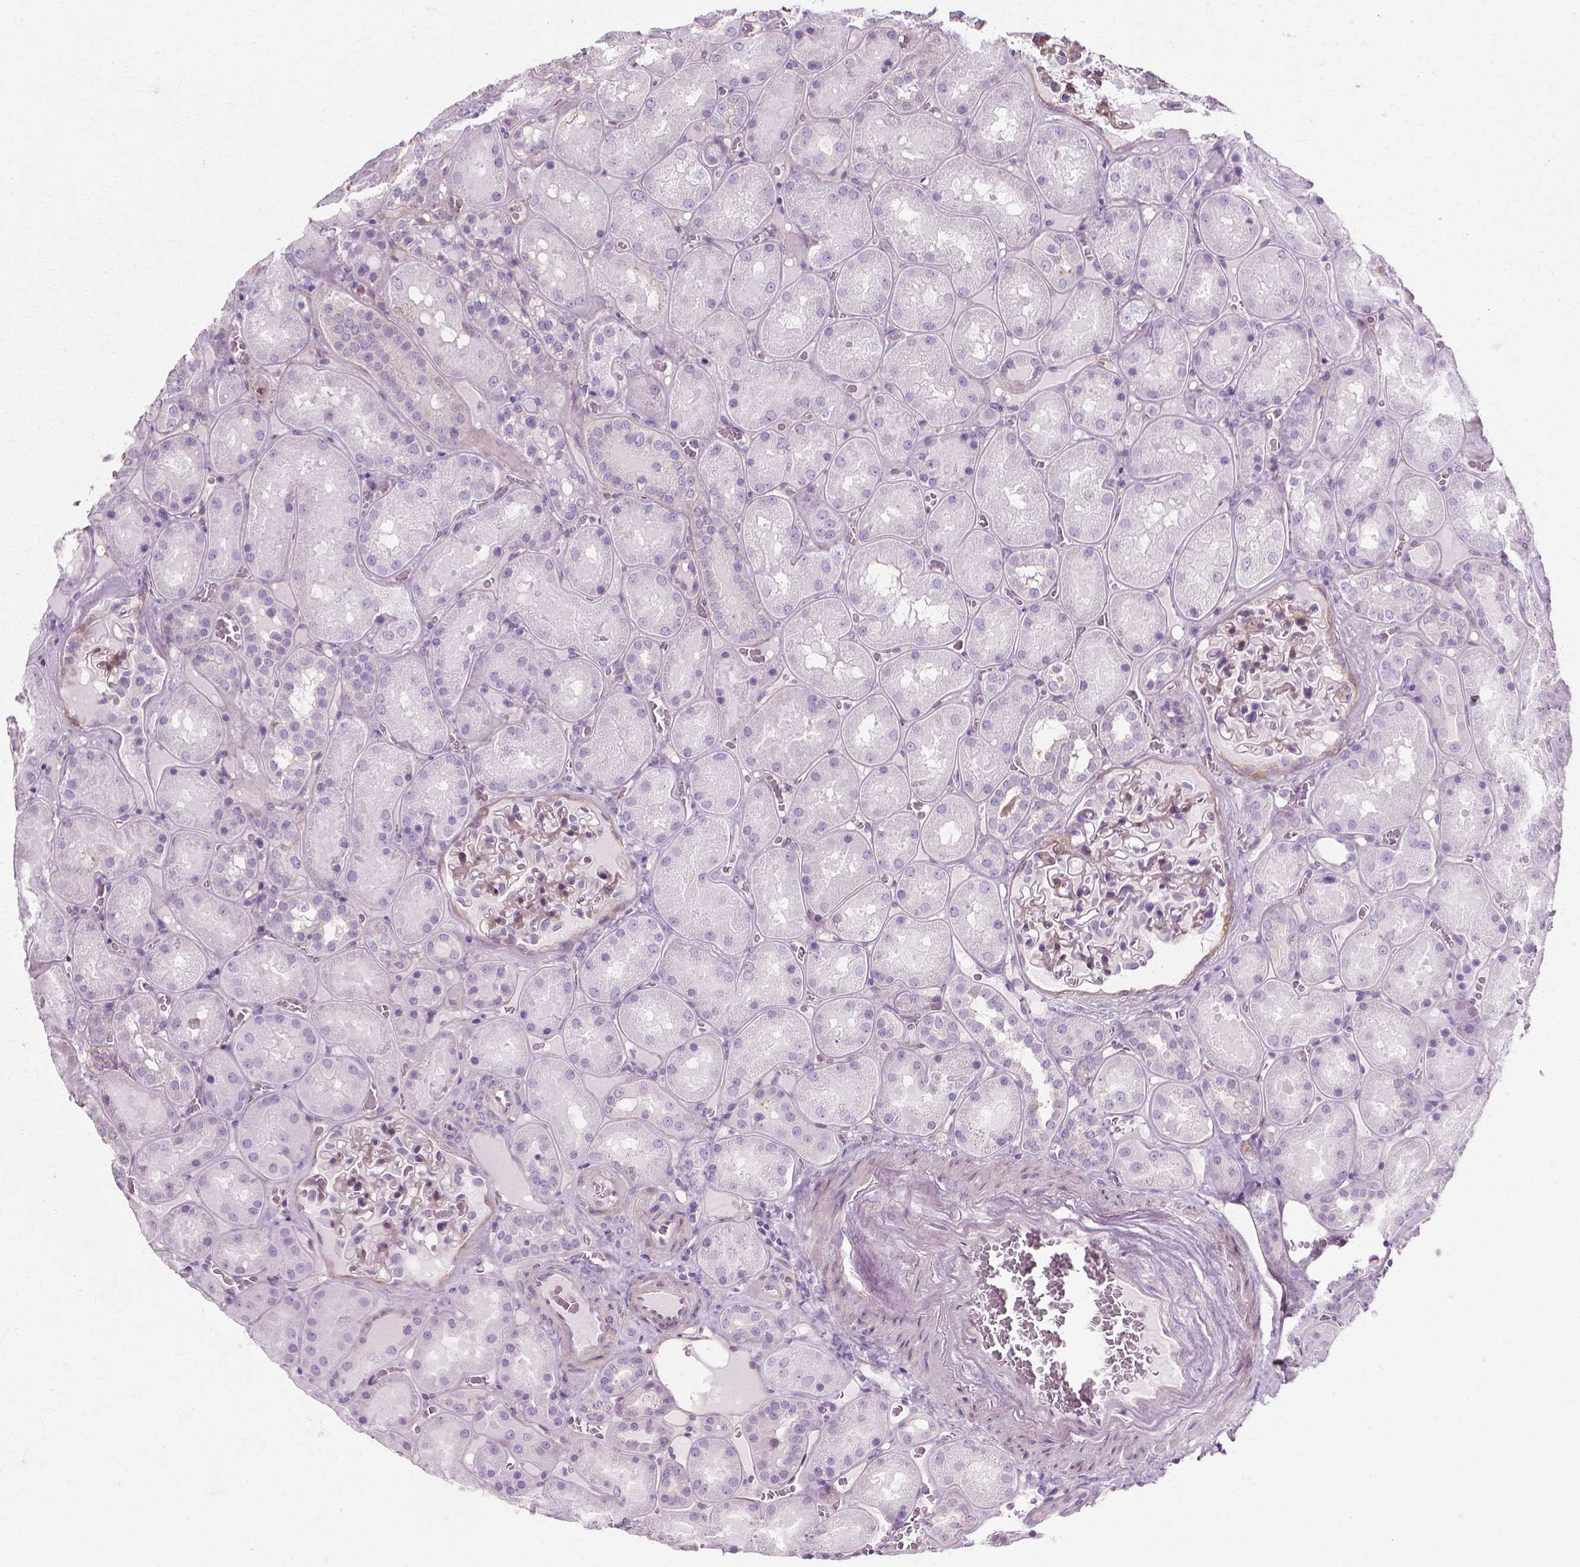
{"staining": {"intensity": "weak", "quantity": "25%-75%", "location": "cytoplasmic/membranous"}, "tissue": "kidney", "cell_type": "Cells in glomeruli", "image_type": "normal", "snomed": [{"axis": "morphology", "description": "Normal tissue, NOS"}, {"axis": "topography", "description": "Kidney"}], "caption": "Protein staining of normal kidney shows weak cytoplasmic/membranous staining in about 25%-75% of cells in glomeruli.", "gene": "CFAP157", "patient": {"sex": "male", "age": 73}}